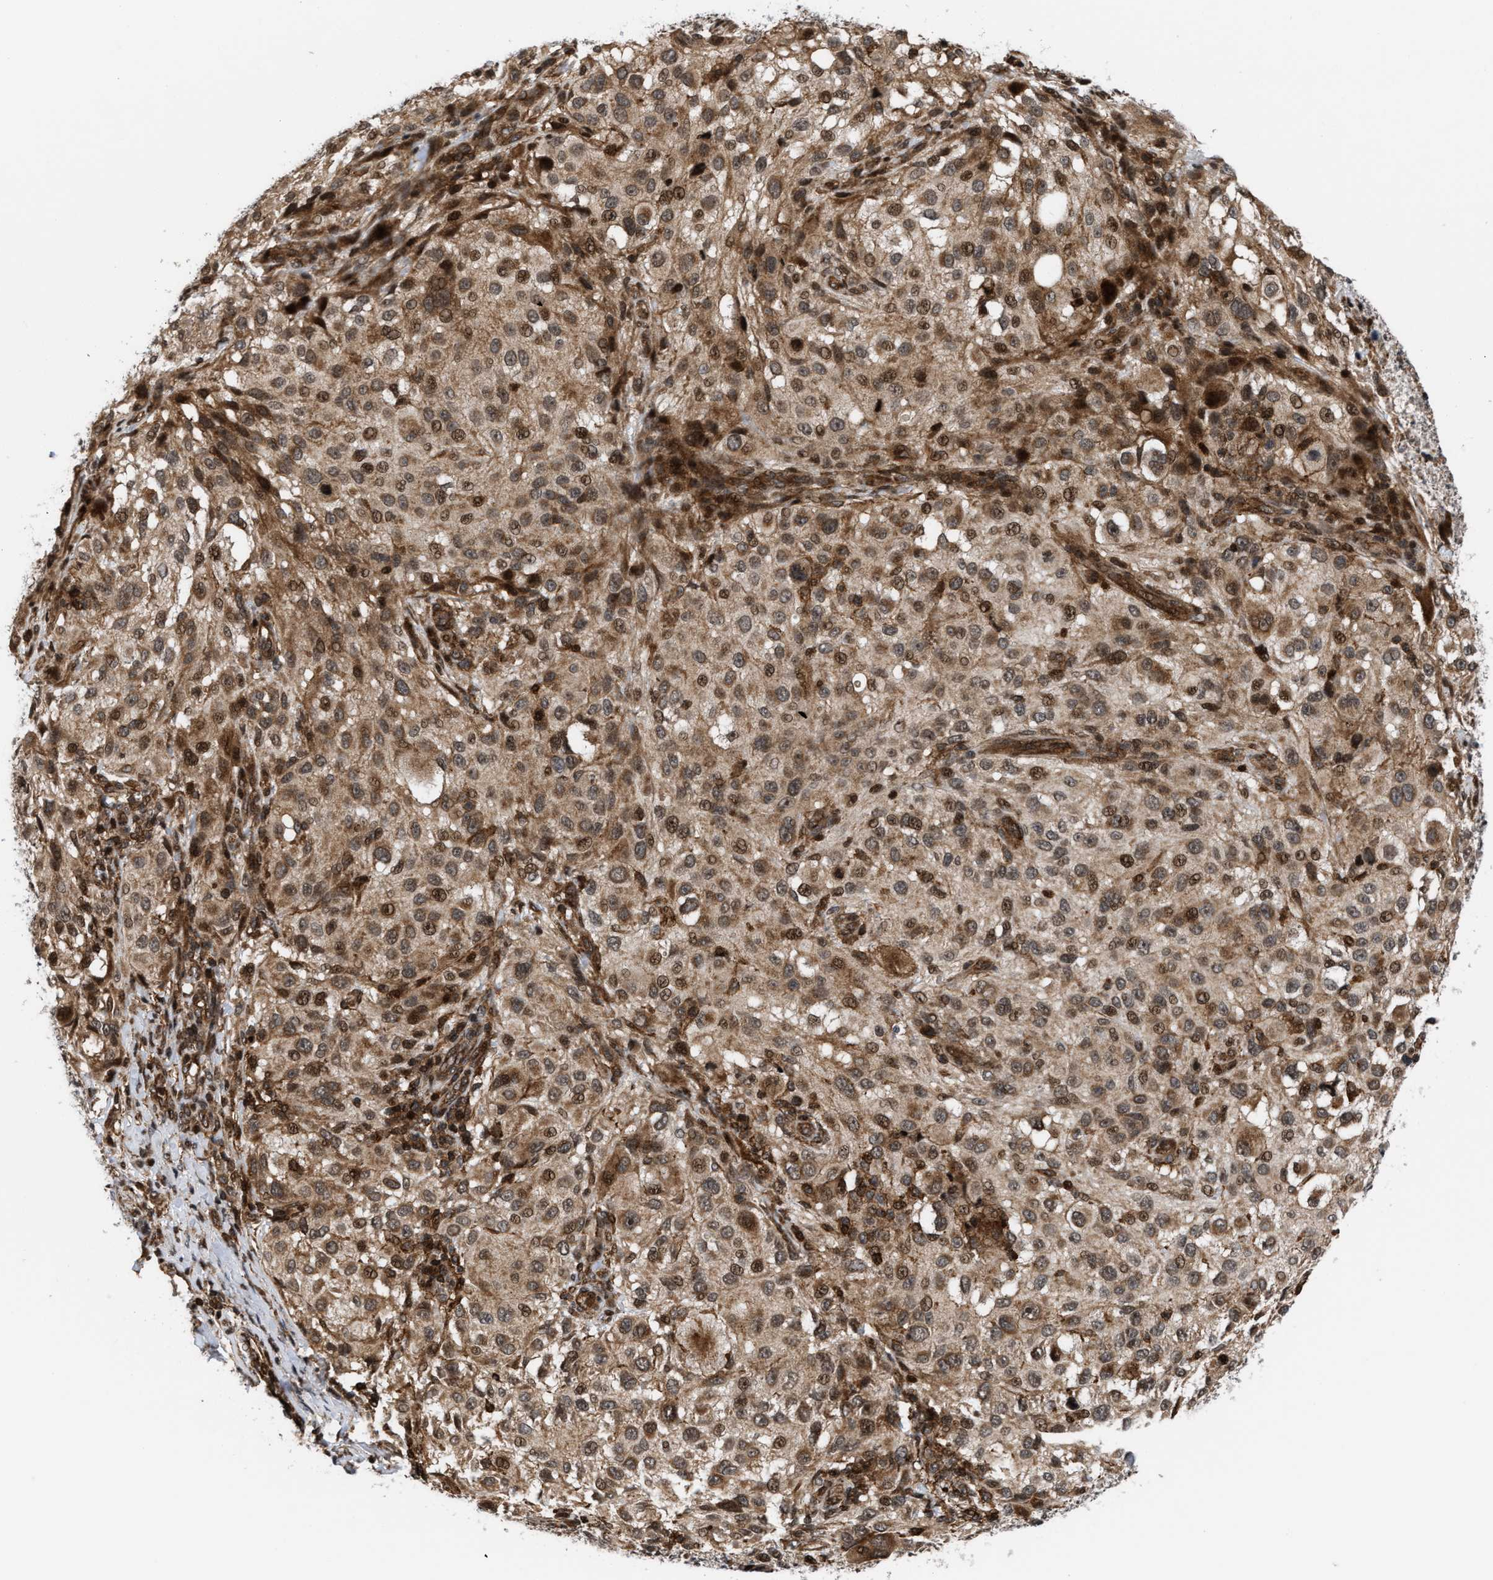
{"staining": {"intensity": "moderate", "quantity": ">75%", "location": "cytoplasmic/membranous,nuclear"}, "tissue": "melanoma", "cell_type": "Tumor cells", "image_type": "cancer", "snomed": [{"axis": "morphology", "description": "Necrosis, NOS"}, {"axis": "morphology", "description": "Malignant melanoma, NOS"}, {"axis": "topography", "description": "Skin"}], "caption": "Immunohistochemistry (IHC) (DAB) staining of human melanoma exhibits moderate cytoplasmic/membranous and nuclear protein positivity in about >75% of tumor cells.", "gene": "STAU2", "patient": {"sex": "female", "age": 87}}